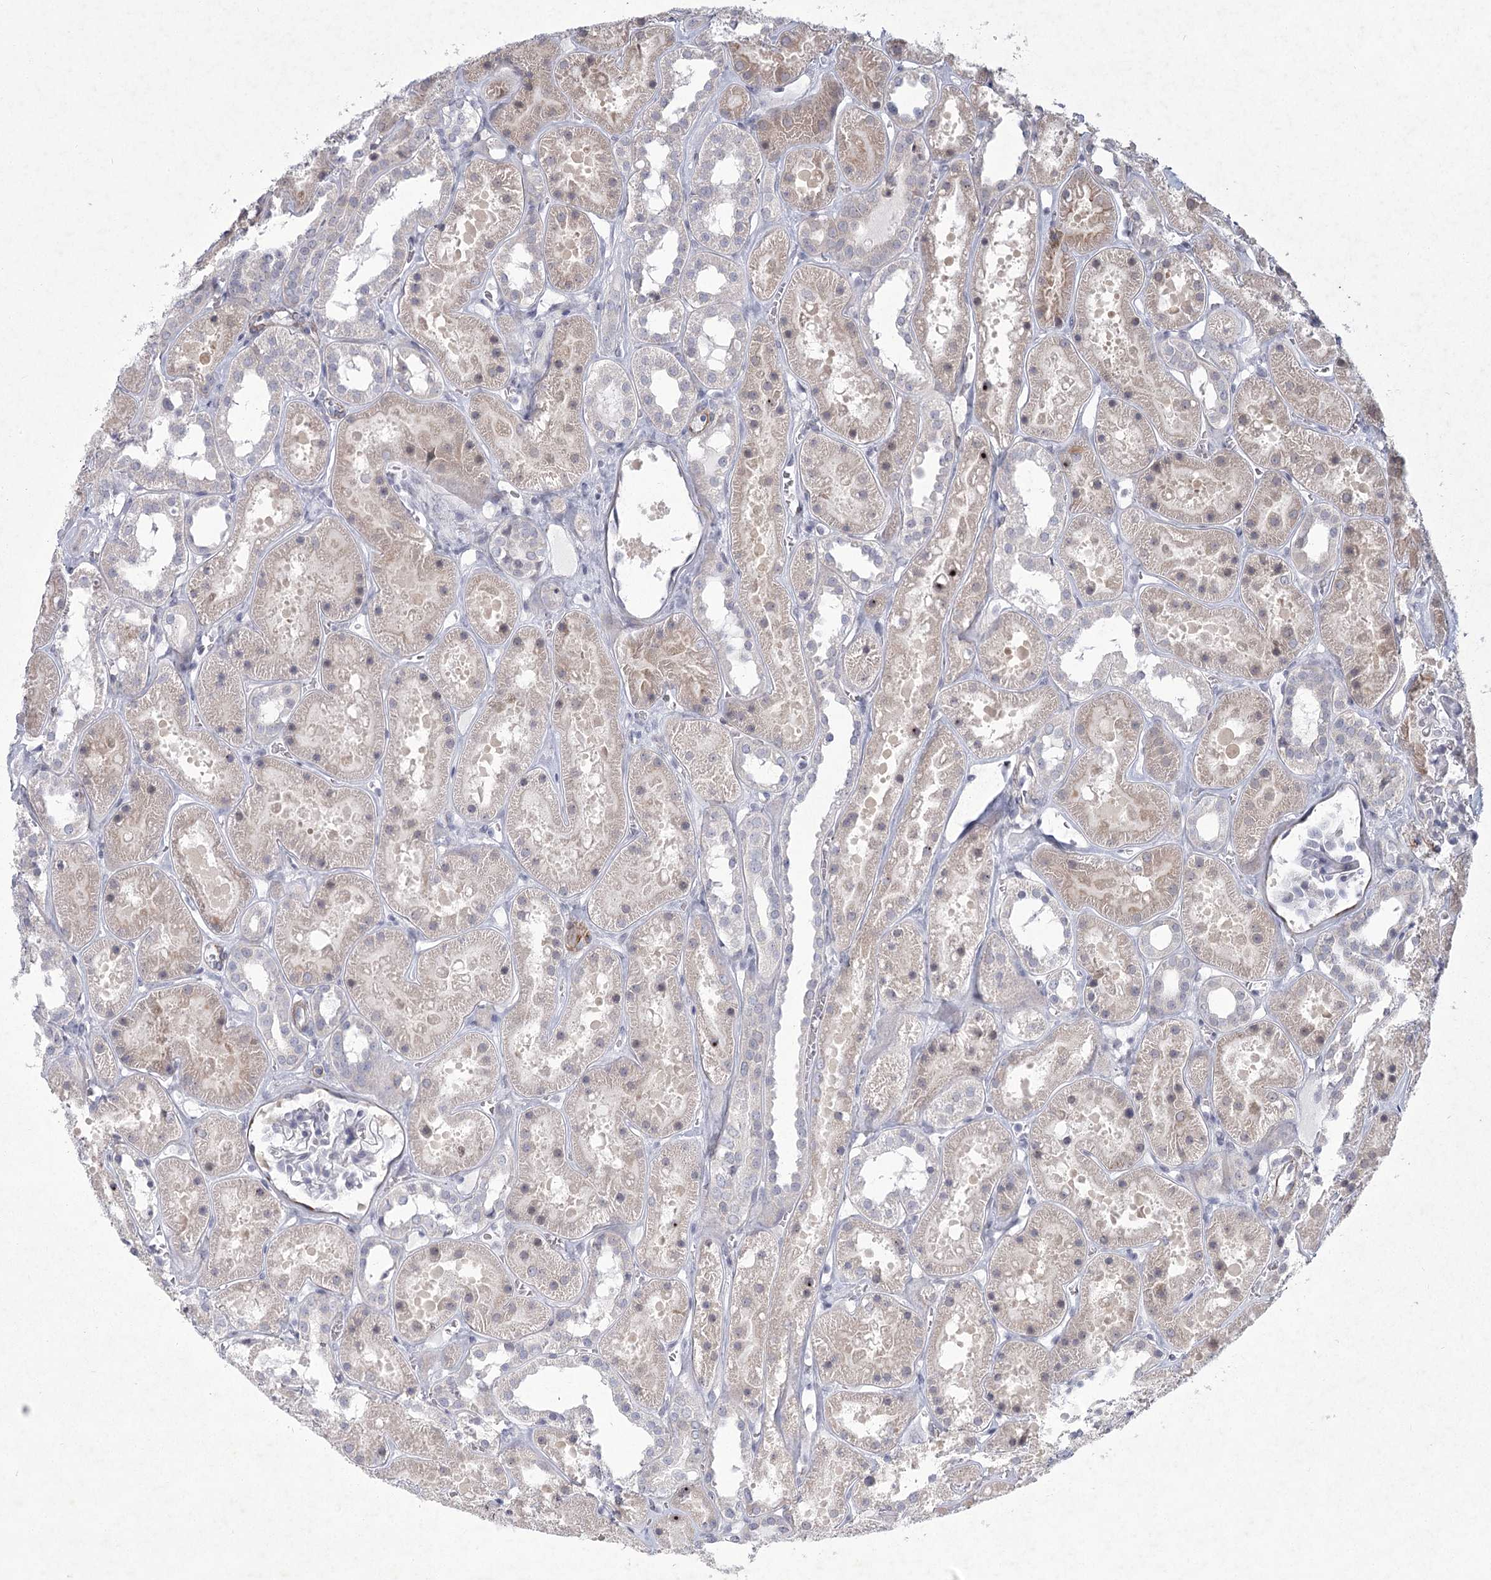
{"staining": {"intensity": "weak", "quantity": "<25%", "location": "cytoplasmic/membranous"}, "tissue": "kidney", "cell_type": "Cells in glomeruli", "image_type": "normal", "snomed": [{"axis": "morphology", "description": "Normal tissue, NOS"}, {"axis": "topography", "description": "Kidney"}], "caption": "An image of kidney stained for a protein displays no brown staining in cells in glomeruli. (Brightfield microscopy of DAB immunohistochemistry at high magnification).", "gene": "MEPE", "patient": {"sex": "female", "age": 41}}